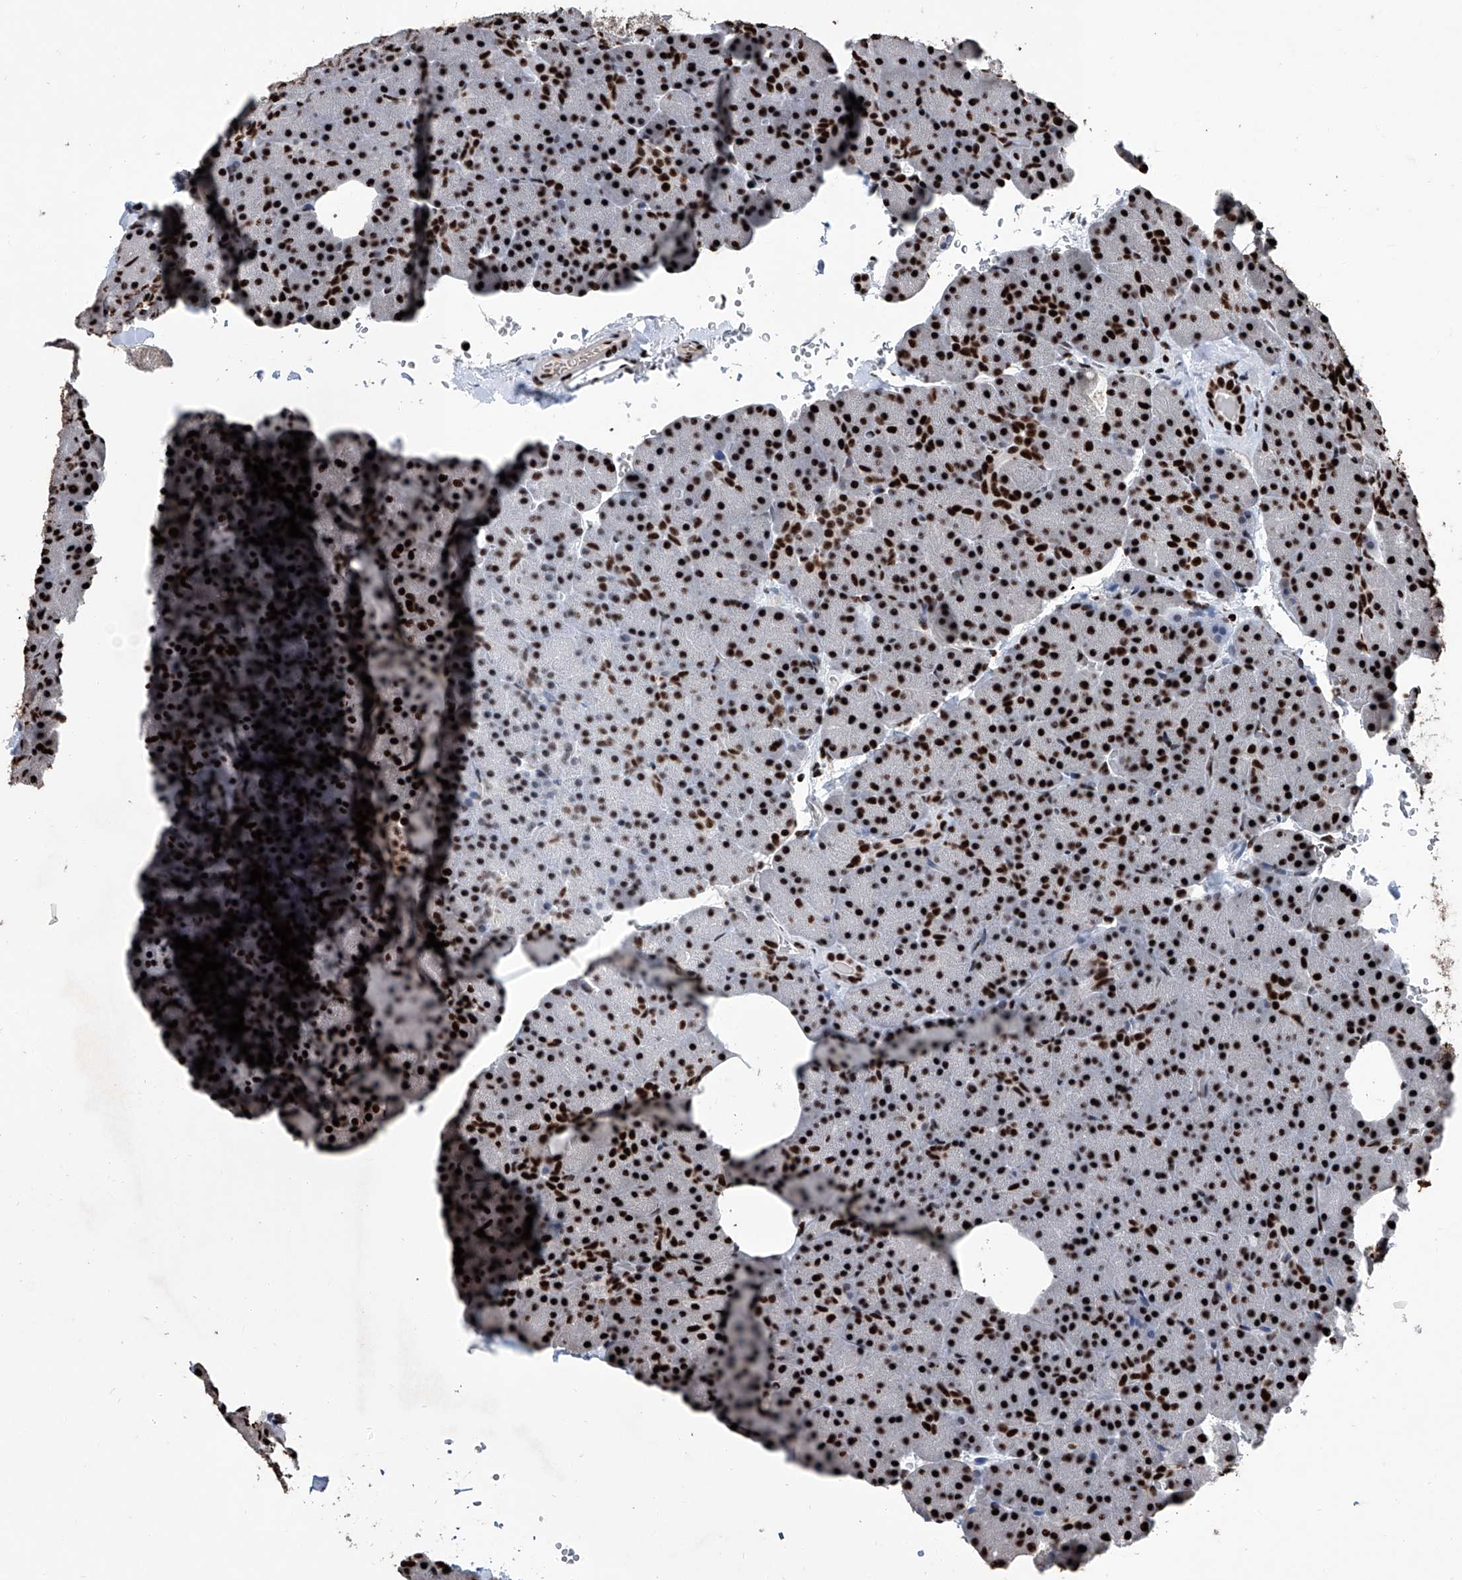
{"staining": {"intensity": "strong", "quantity": ">75%", "location": "nuclear"}, "tissue": "pancreas", "cell_type": "Exocrine glandular cells", "image_type": "normal", "snomed": [{"axis": "morphology", "description": "Normal tissue, NOS"}, {"axis": "morphology", "description": "Carcinoid, malignant, NOS"}, {"axis": "topography", "description": "Pancreas"}], "caption": "Immunohistochemistry (IHC) of normal human pancreas reveals high levels of strong nuclear staining in about >75% of exocrine glandular cells. (IHC, brightfield microscopy, high magnification).", "gene": "DDX39B", "patient": {"sex": "female", "age": 35}}